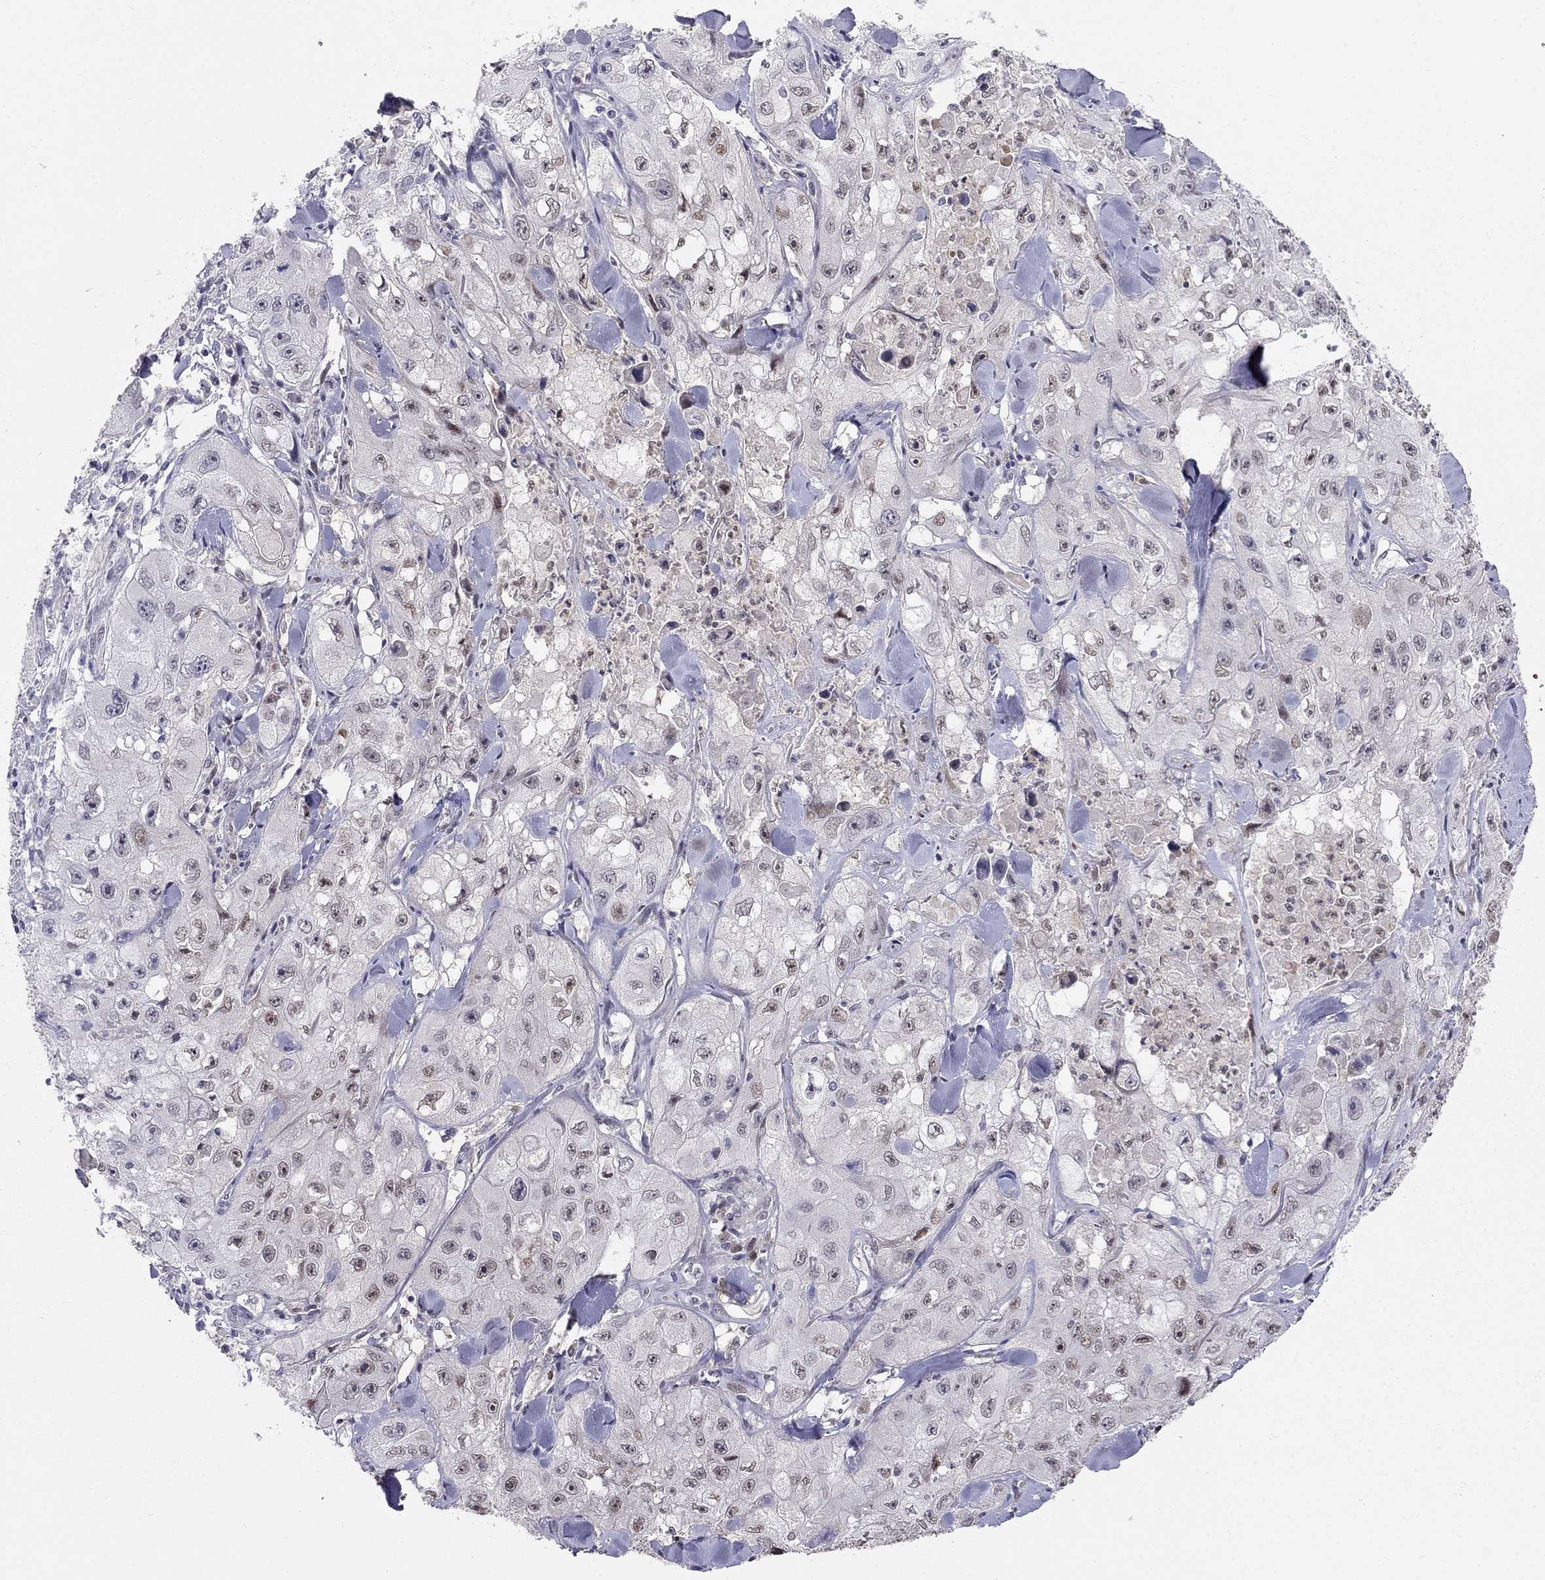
{"staining": {"intensity": "weak", "quantity": "<25%", "location": "nuclear"}, "tissue": "skin cancer", "cell_type": "Tumor cells", "image_type": "cancer", "snomed": [{"axis": "morphology", "description": "Squamous cell carcinoma, NOS"}, {"axis": "topography", "description": "Skin"}, {"axis": "topography", "description": "Subcutis"}], "caption": "Protein analysis of skin squamous cell carcinoma displays no significant positivity in tumor cells. The staining is performed using DAB brown chromogen with nuclei counter-stained in using hematoxylin.", "gene": "LRRC39", "patient": {"sex": "male", "age": 73}}